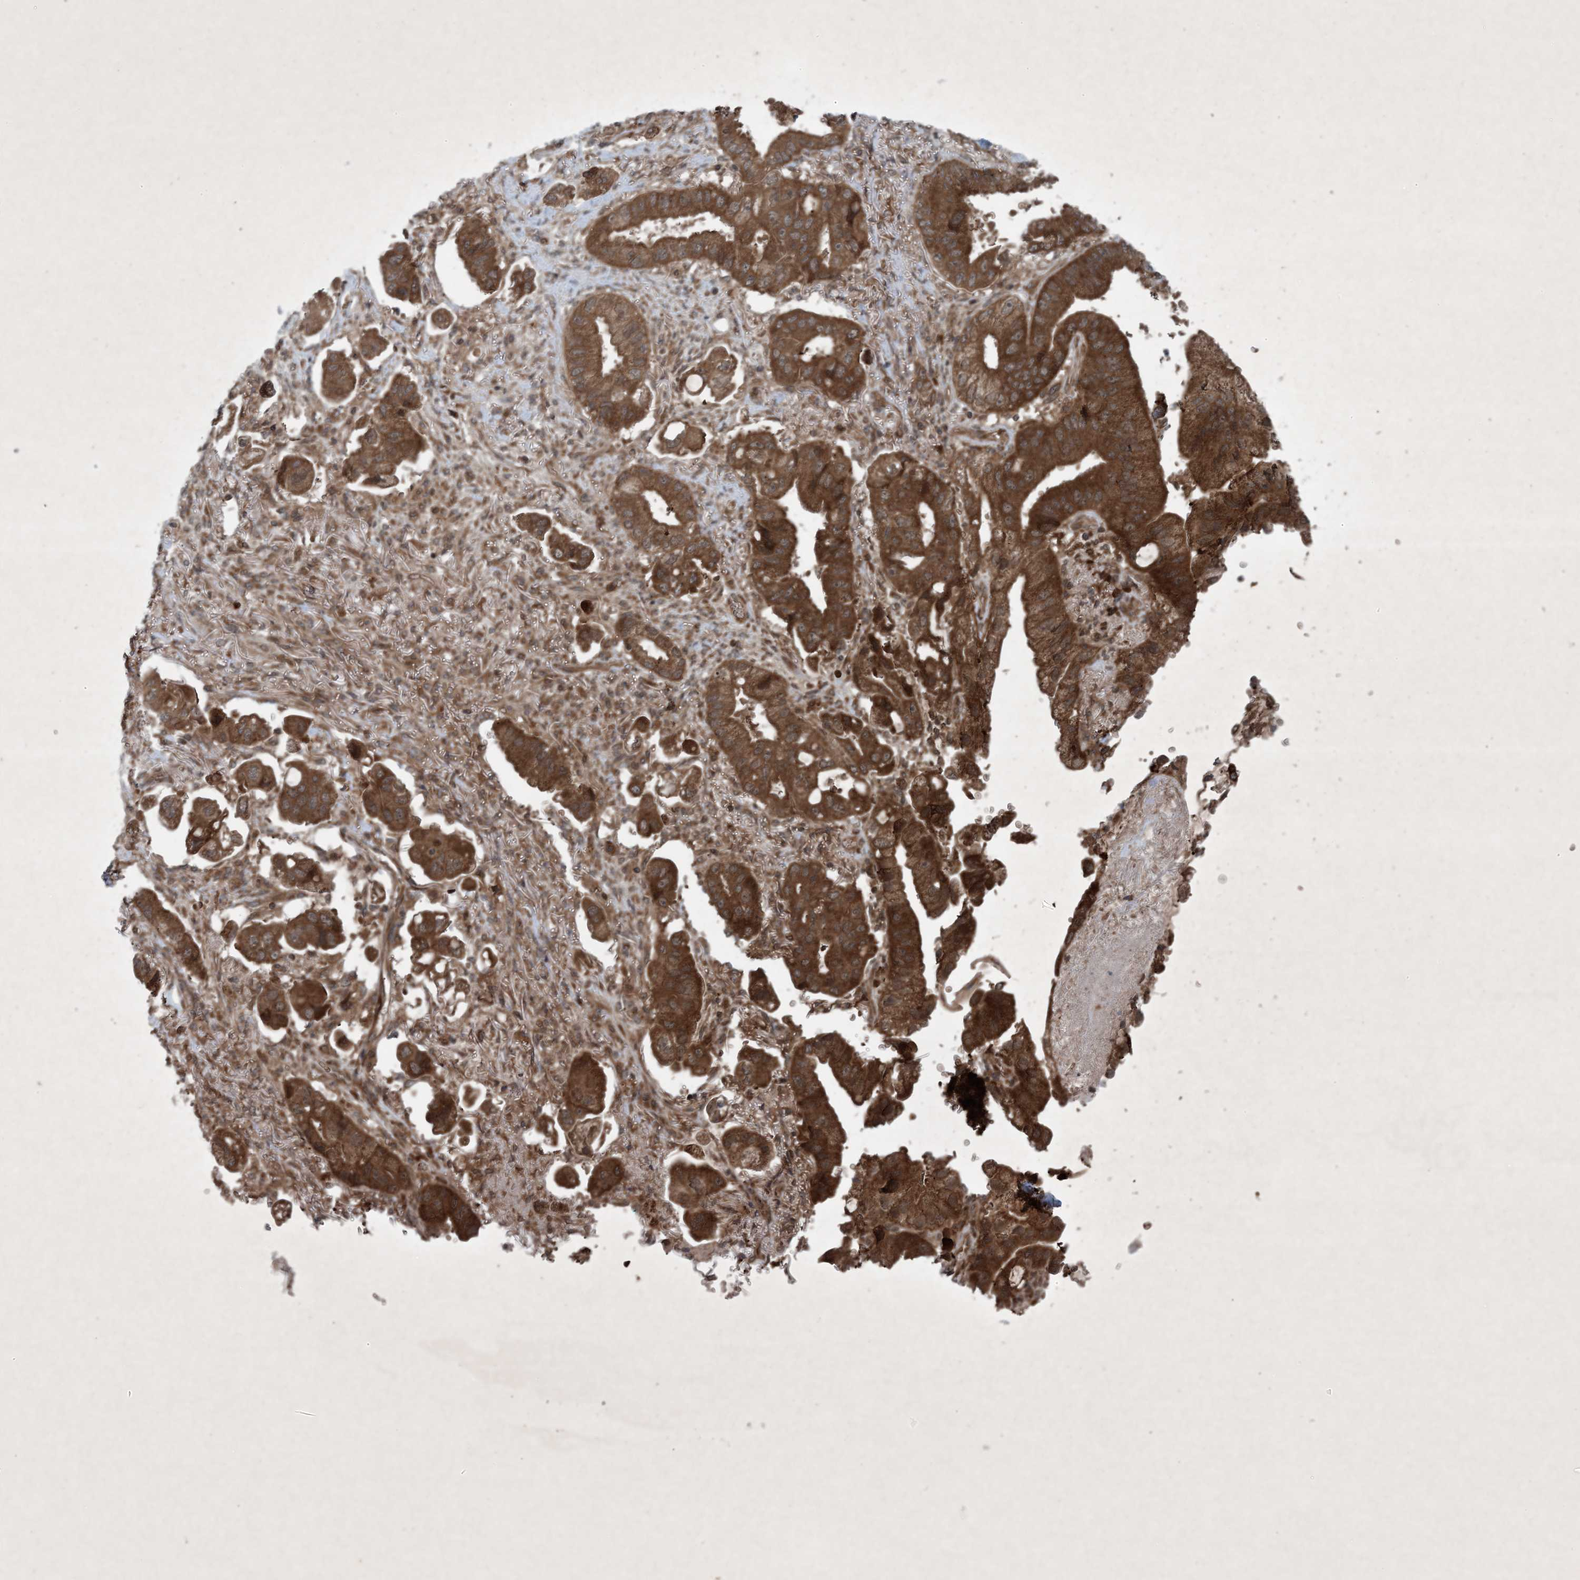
{"staining": {"intensity": "strong", "quantity": ">75%", "location": "cytoplasmic/membranous"}, "tissue": "stomach cancer", "cell_type": "Tumor cells", "image_type": "cancer", "snomed": [{"axis": "morphology", "description": "Adenocarcinoma, NOS"}, {"axis": "topography", "description": "Stomach"}], "caption": "Stomach cancer was stained to show a protein in brown. There is high levels of strong cytoplasmic/membranous positivity in about >75% of tumor cells.", "gene": "GNG5", "patient": {"sex": "male", "age": 62}}